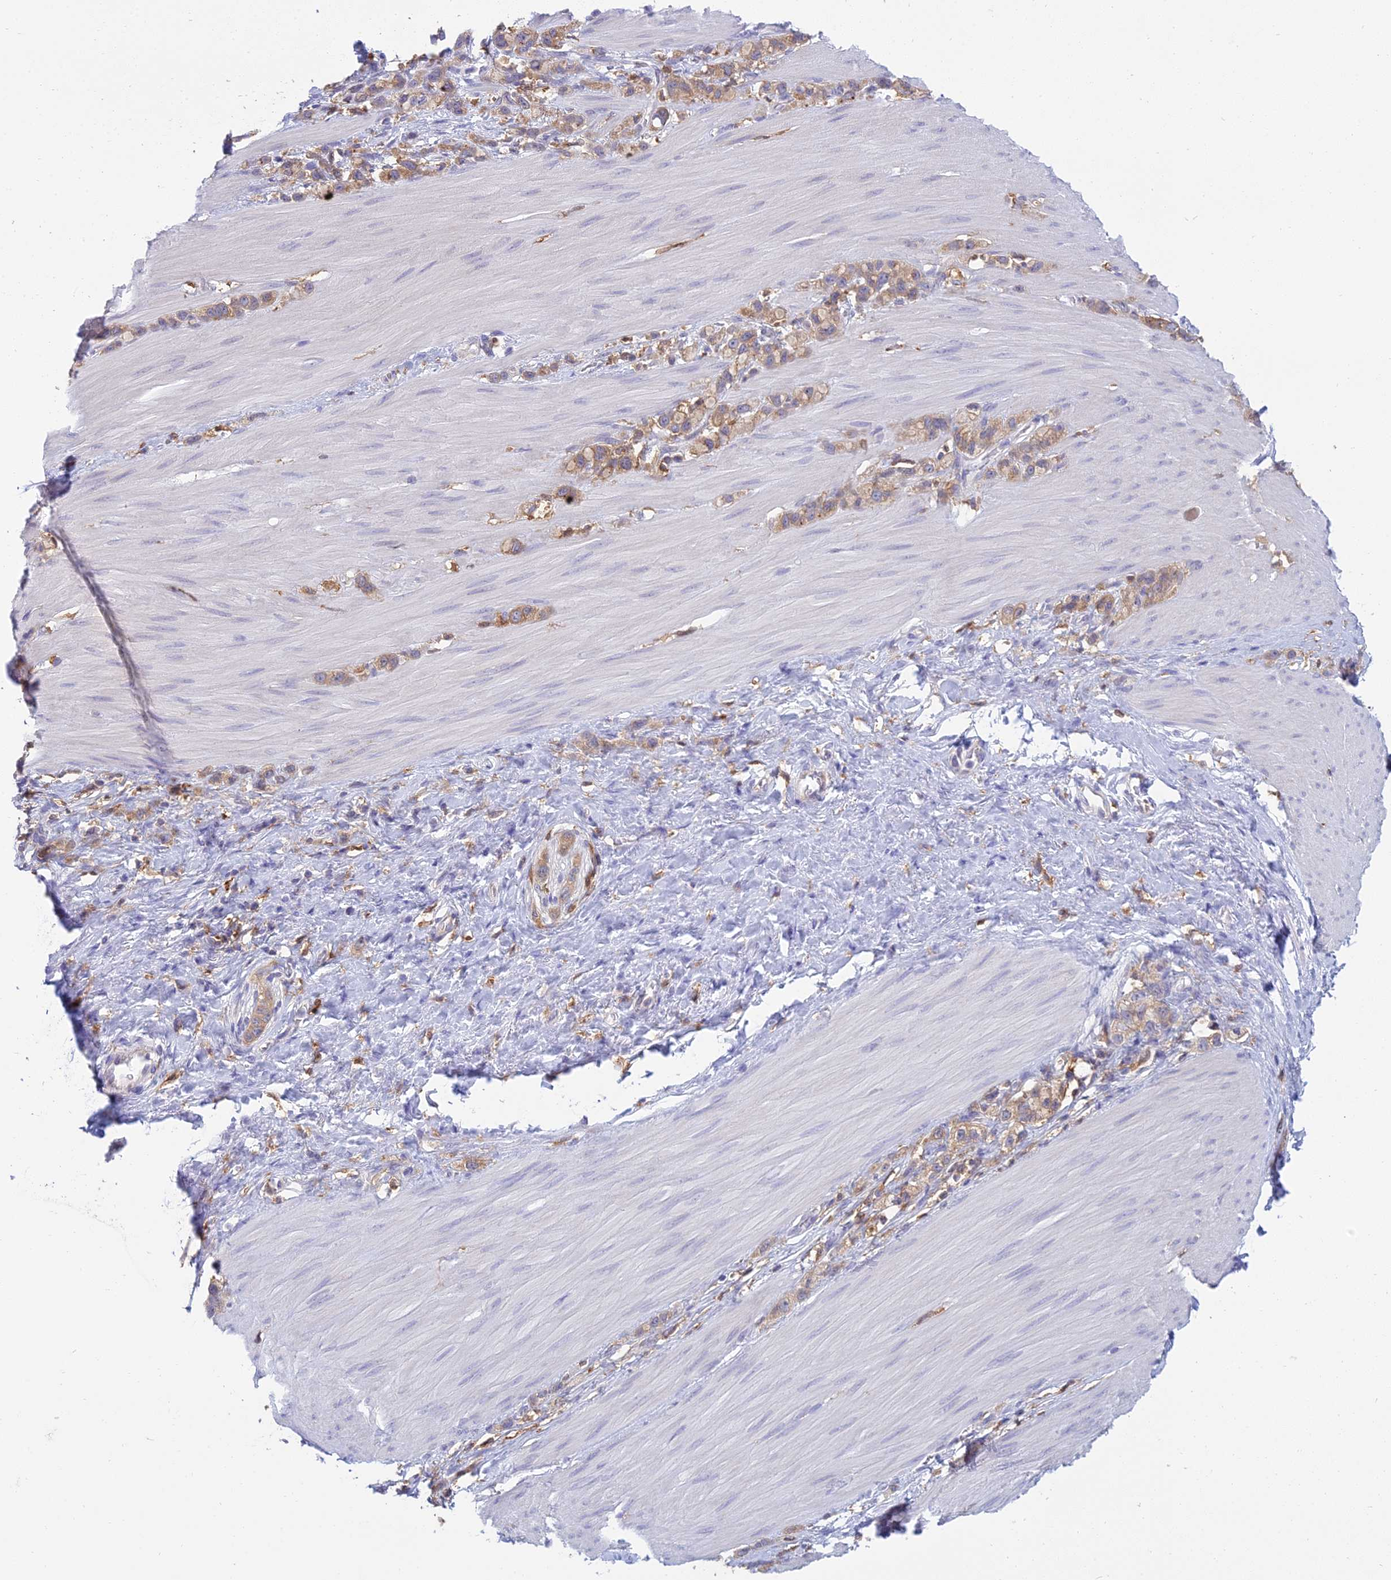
{"staining": {"intensity": "weak", "quantity": ">75%", "location": "cytoplasmic/membranous"}, "tissue": "stomach cancer", "cell_type": "Tumor cells", "image_type": "cancer", "snomed": [{"axis": "morphology", "description": "Adenocarcinoma, NOS"}, {"axis": "topography", "description": "Stomach"}], "caption": "Immunohistochemical staining of stomach adenocarcinoma displays low levels of weak cytoplasmic/membranous protein positivity in about >75% of tumor cells.", "gene": "UBE2G1", "patient": {"sex": "female", "age": 65}}